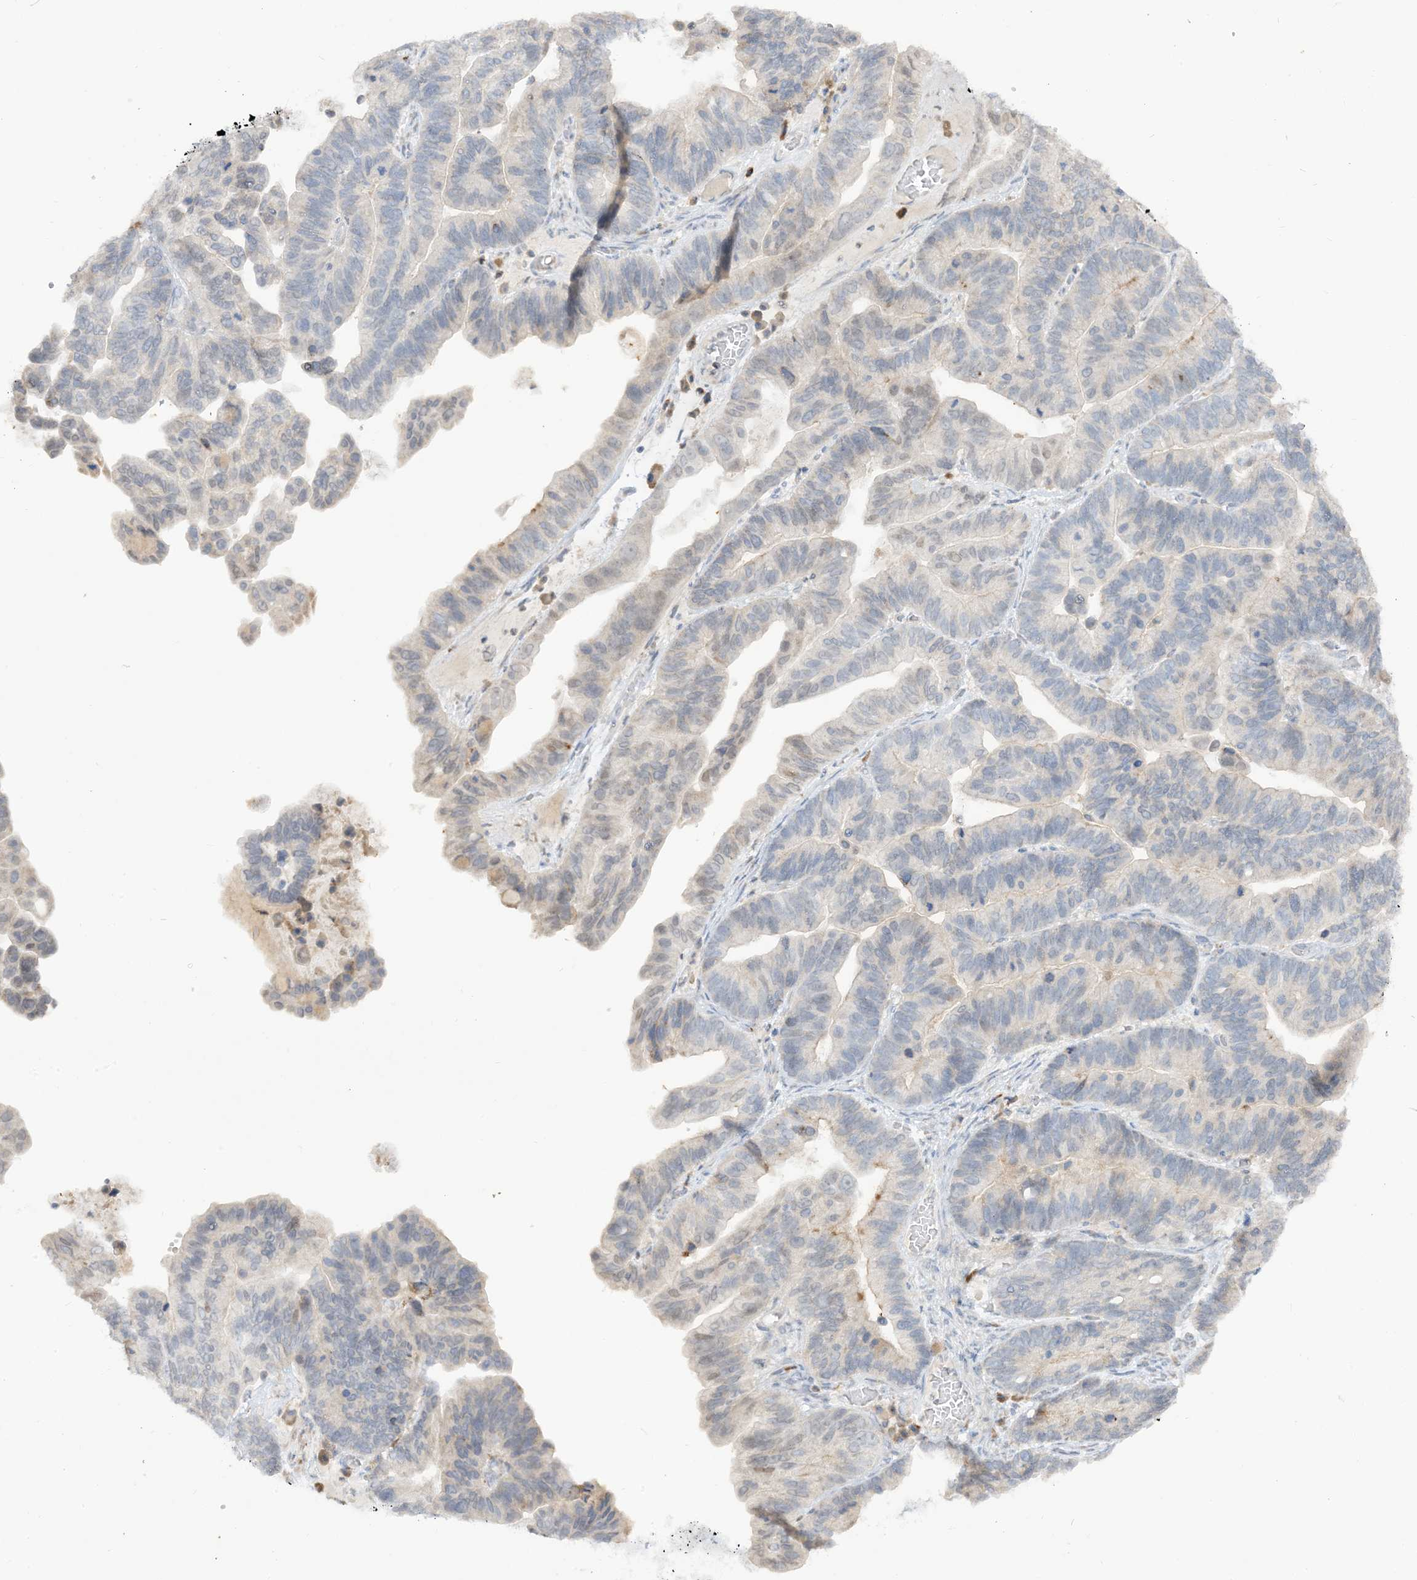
{"staining": {"intensity": "weak", "quantity": "<25%", "location": "cytoplasmic/membranous"}, "tissue": "ovarian cancer", "cell_type": "Tumor cells", "image_type": "cancer", "snomed": [{"axis": "morphology", "description": "Cystadenocarcinoma, serous, NOS"}, {"axis": "topography", "description": "Ovary"}], "caption": "Immunohistochemistry (IHC) of ovarian cancer exhibits no expression in tumor cells.", "gene": "LOXL3", "patient": {"sex": "female", "age": 56}}